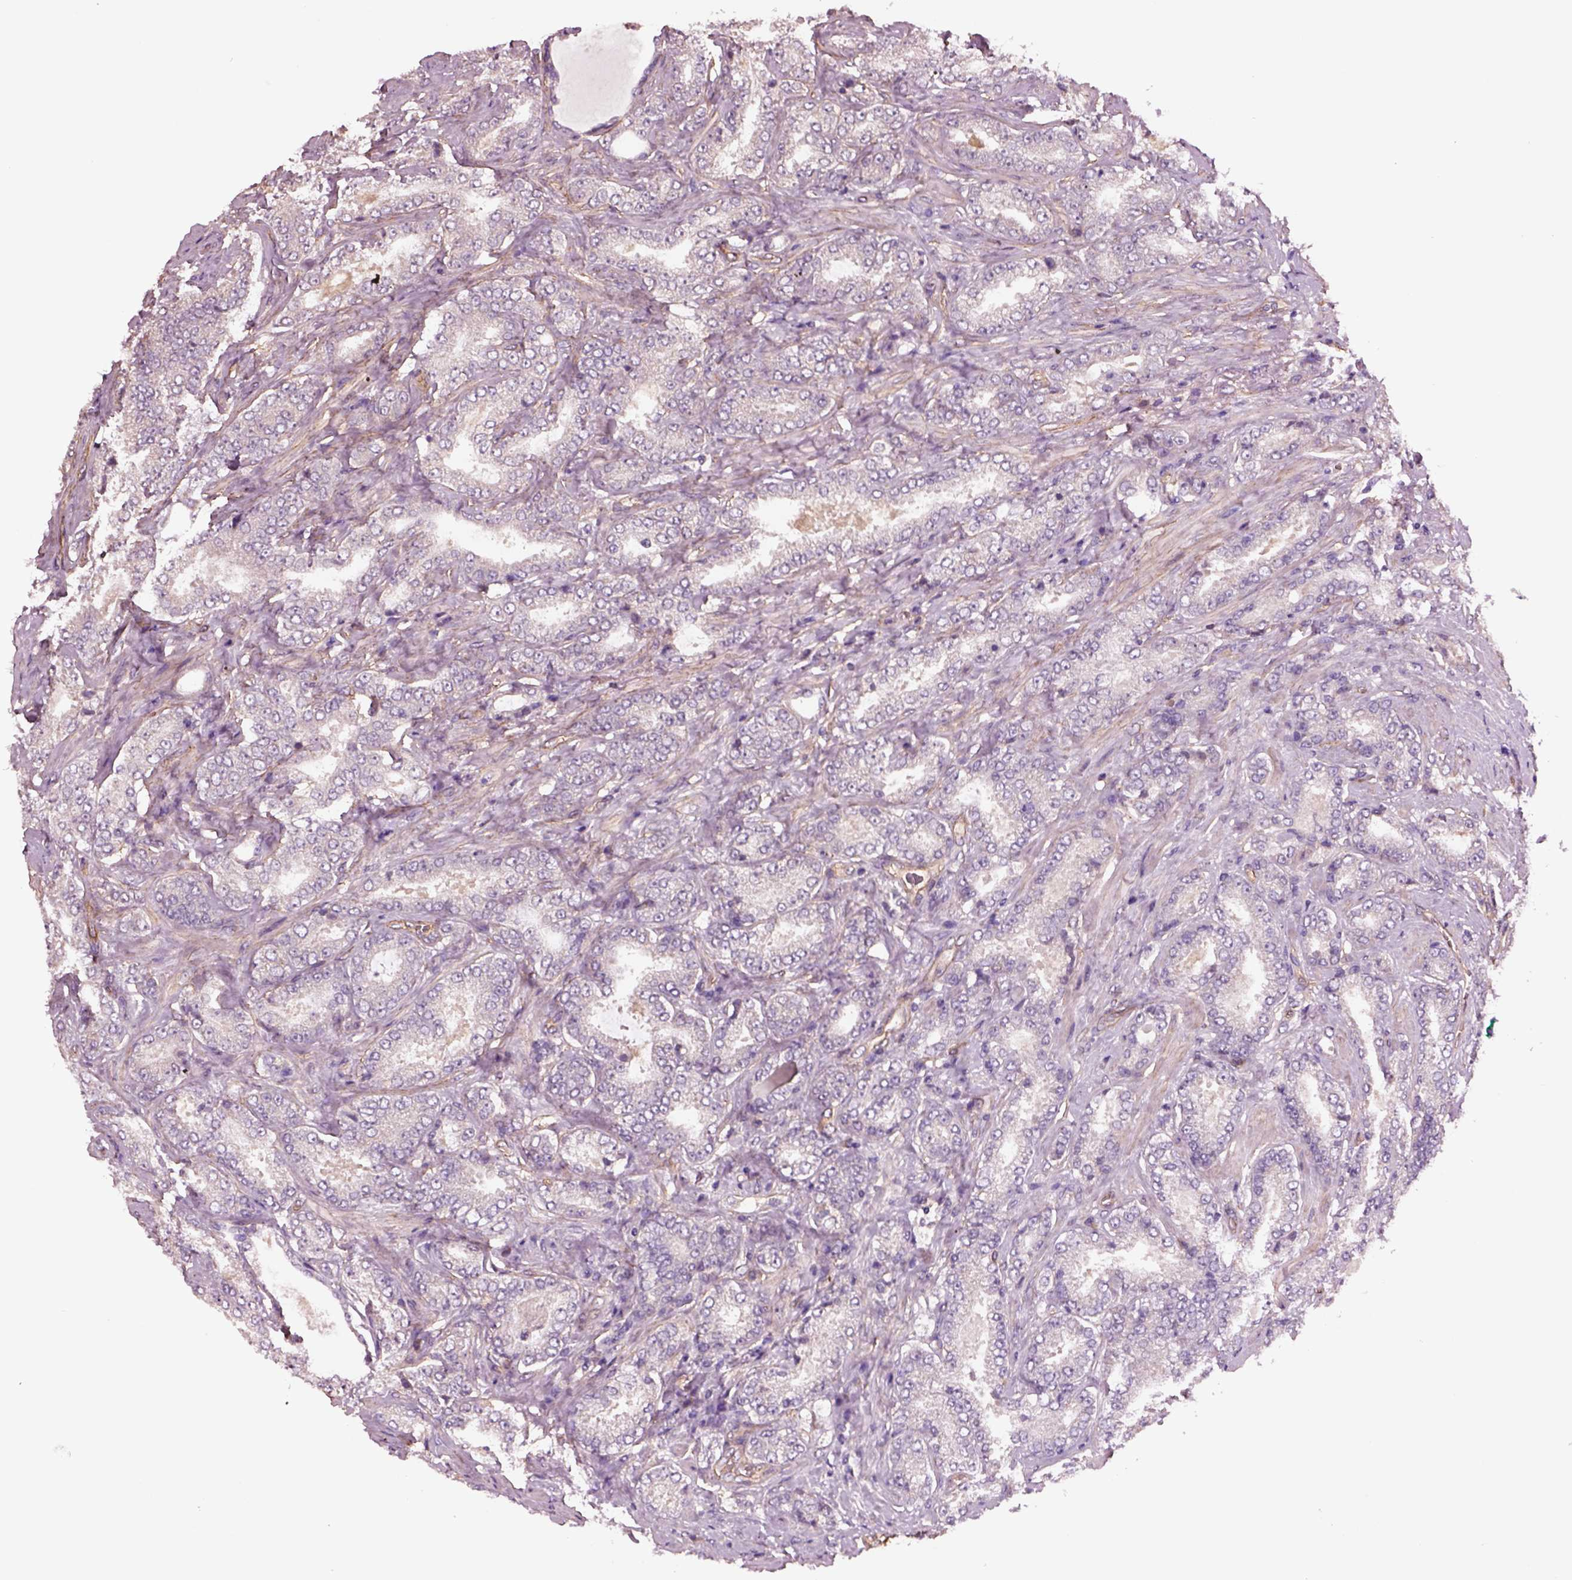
{"staining": {"intensity": "negative", "quantity": "none", "location": "none"}, "tissue": "prostate cancer", "cell_type": "Tumor cells", "image_type": "cancer", "snomed": [{"axis": "morphology", "description": "Adenocarcinoma, NOS"}, {"axis": "topography", "description": "Prostate"}], "caption": "Immunohistochemistry image of prostate cancer (adenocarcinoma) stained for a protein (brown), which shows no expression in tumor cells. (IHC, brightfield microscopy, high magnification).", "gene": "HTR1B", "patient": {"sex": "male", "age": 64}}